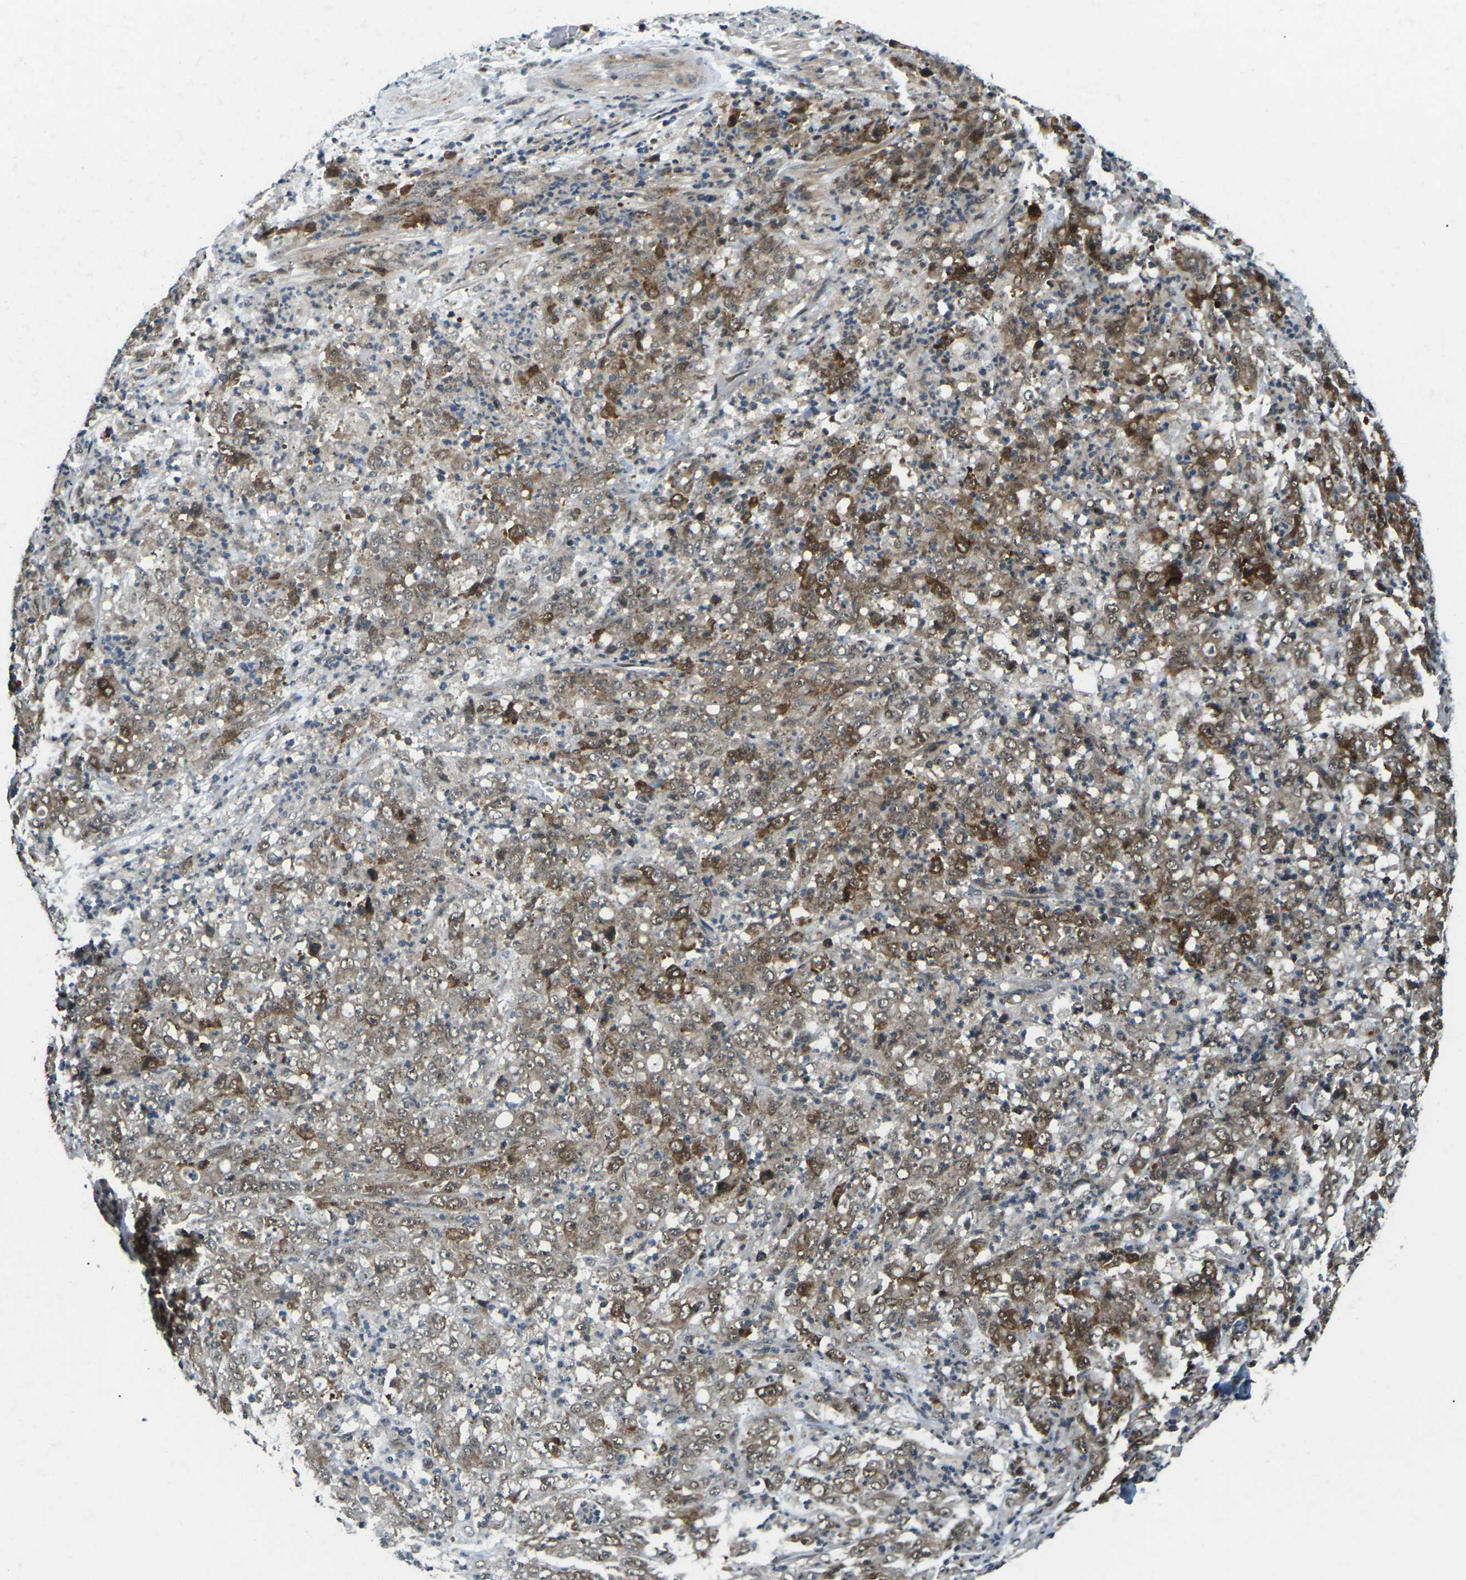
{"staining": {"intensity": "moderate", "quantity": ">75%", "location": "cytoplasmic/membranous"}, "tissue": "stomach cancer", "cell_type": "Tumor cells", "image_type": "cancer", "snomed": [{"axis": "morphology", "description": "Adenocarcinoma, NOS"}, {"axis": "topography", "description": "Stomach, lower"}], "caption": "Approximately >75% of tumor cells in stomach cancer (adenocarcinoma) show moderate cytoplasmic/membranous protein expression as visualized by brown immunohistochemical staining.", "gene": "UBE2S", "patient": {"sex": "female", "age": 71}}